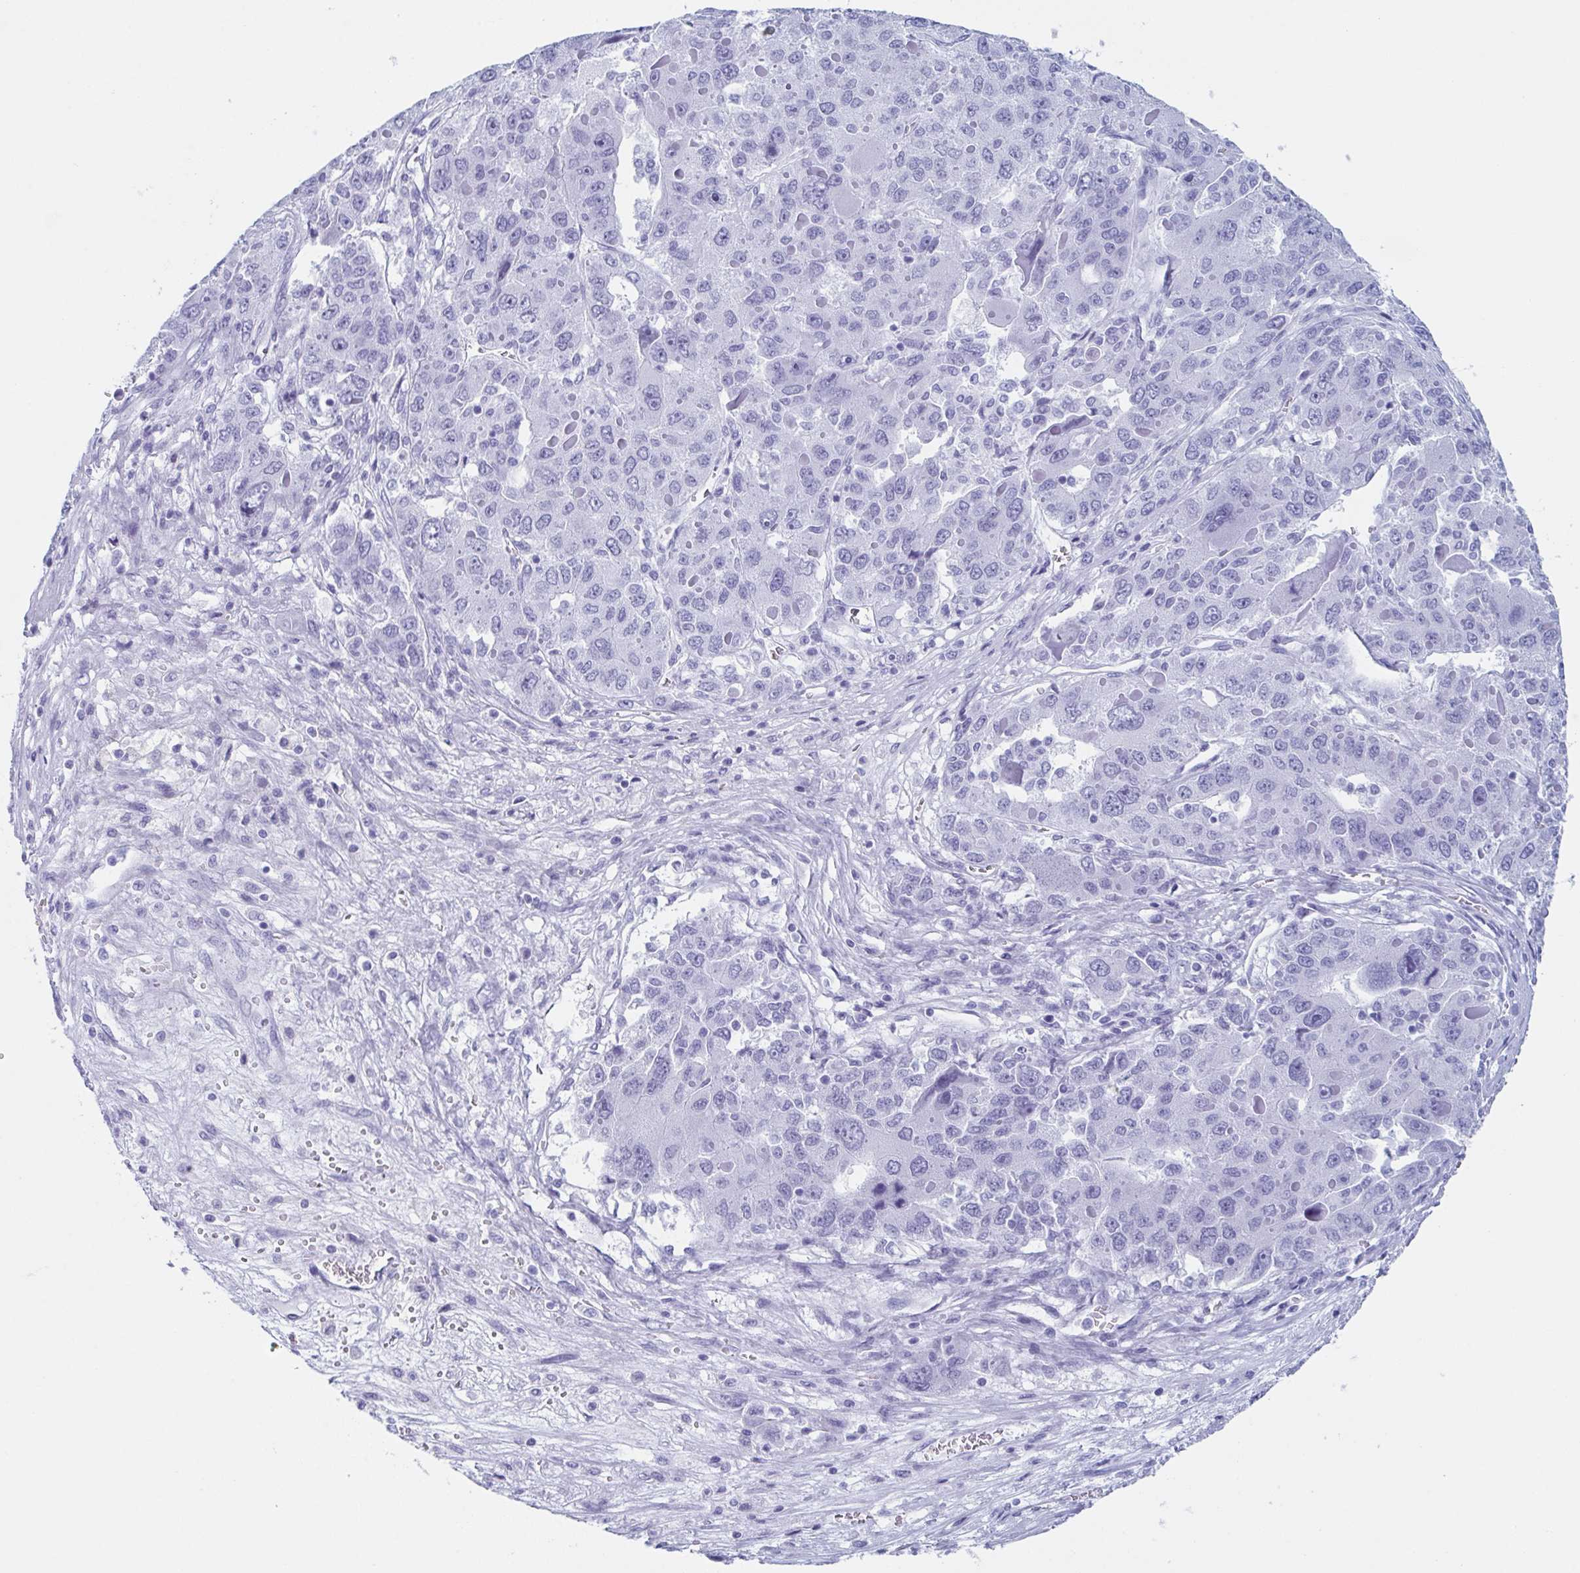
{"staining": {"intensity": "negative", "quantity": "none", "location": "none"}, "tissue": "liver cancer", "cell_type": "Tumor cells", "image_type": "cancer", "snomed": [{"axis": "morphology", "description": "Carcinoma, Hepatocellular, NOS"}, {"axis": "topography", "description": "Liver"}], "caption": "Tumor cells are negative for brown protein staining in hepatocellular carcinoma (liver).", "gene": "LYRM2", "patient": {"sex": "female", "age": 41}}